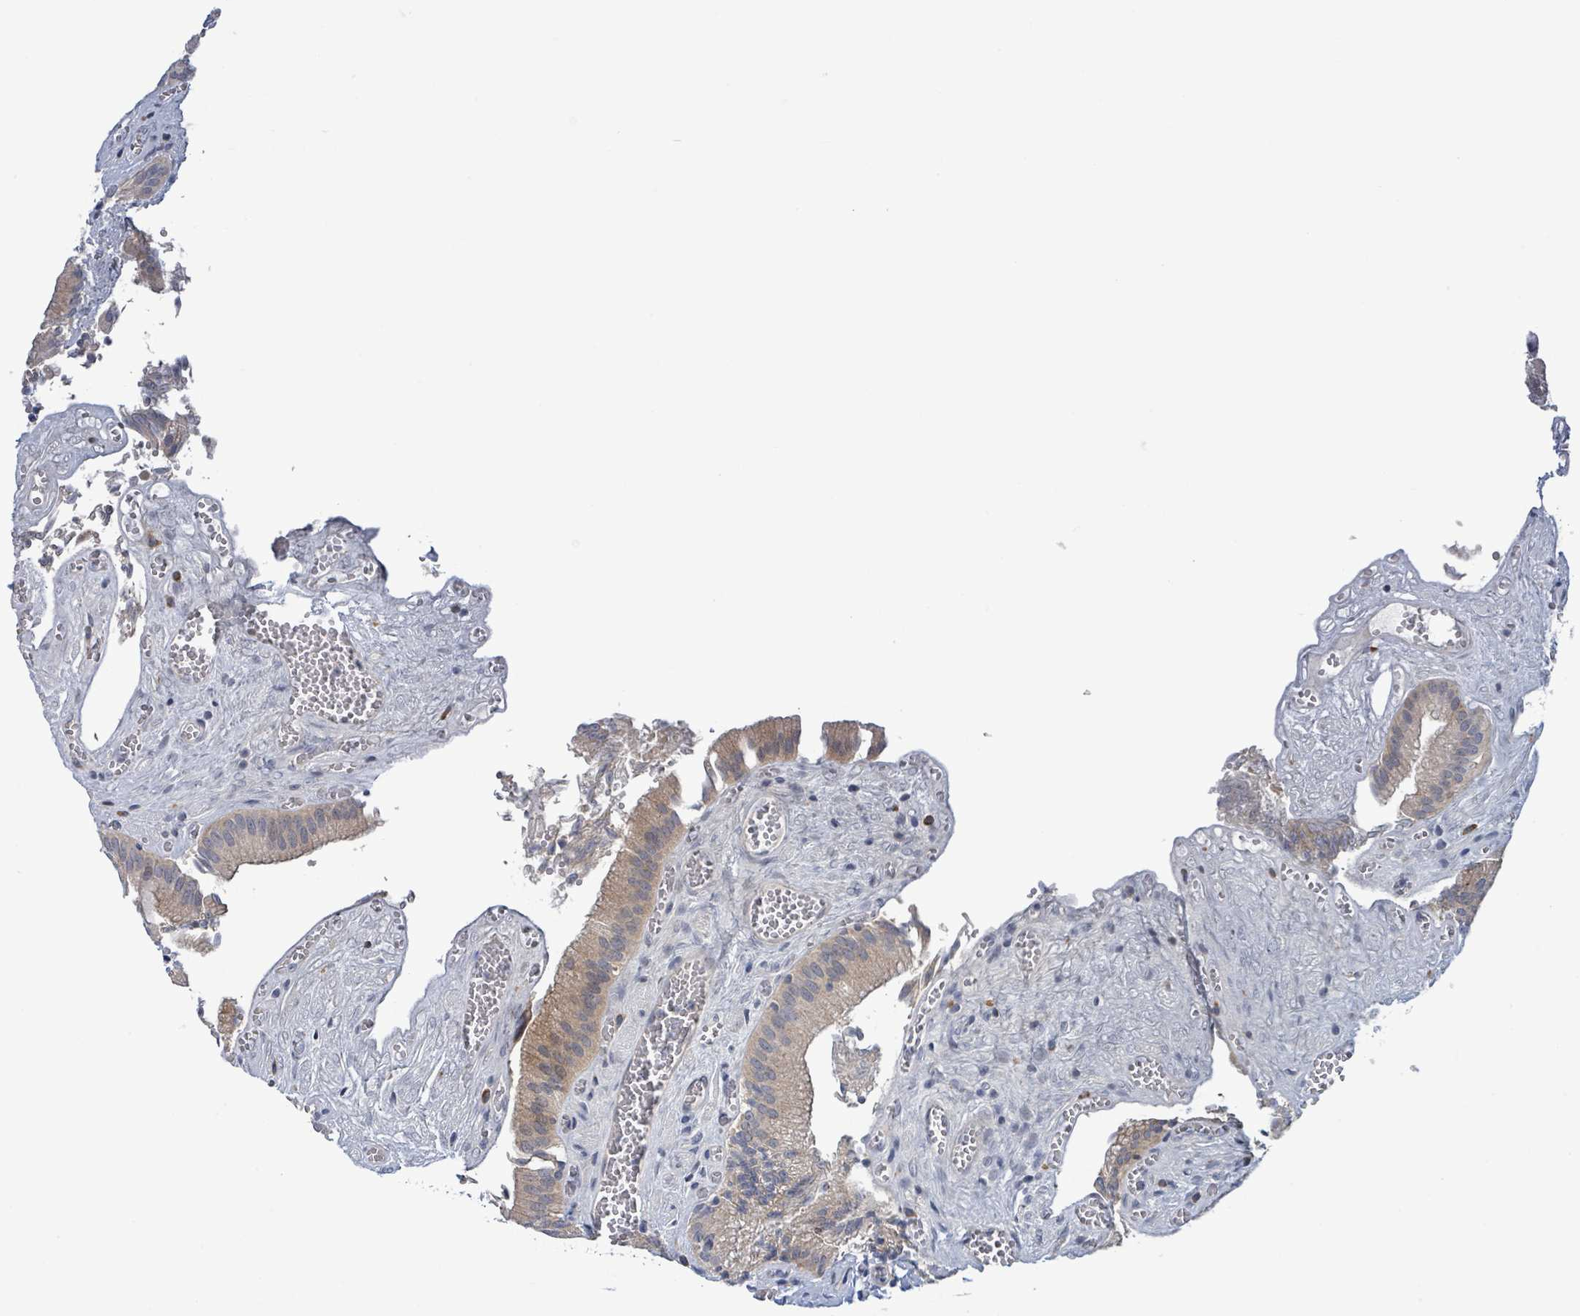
{"staining": {"intensity": "moderate", "quantity": "25%-75%", "location": "cytoplasmic/membranous"}, "tissue": "gallbladder", "cell_type": "Glandular cells", "image_type": "normal", "snomed": [{"axis": "morphology", "description": "Normal tissue, NOS"}, {"axis": "topography", "description": "Gallbladder"}, {"axis": "topography", "description": "Peripheral nerve tissue"}], "caption": "Benign gallbladder shows moderate cytoplasmic/membranous expression in approximately 25%-75% of glandular cells, visualized by immunohistochemistry.", "gene": "C9orf152", "patient": {"sex": "male", "age": 17}}